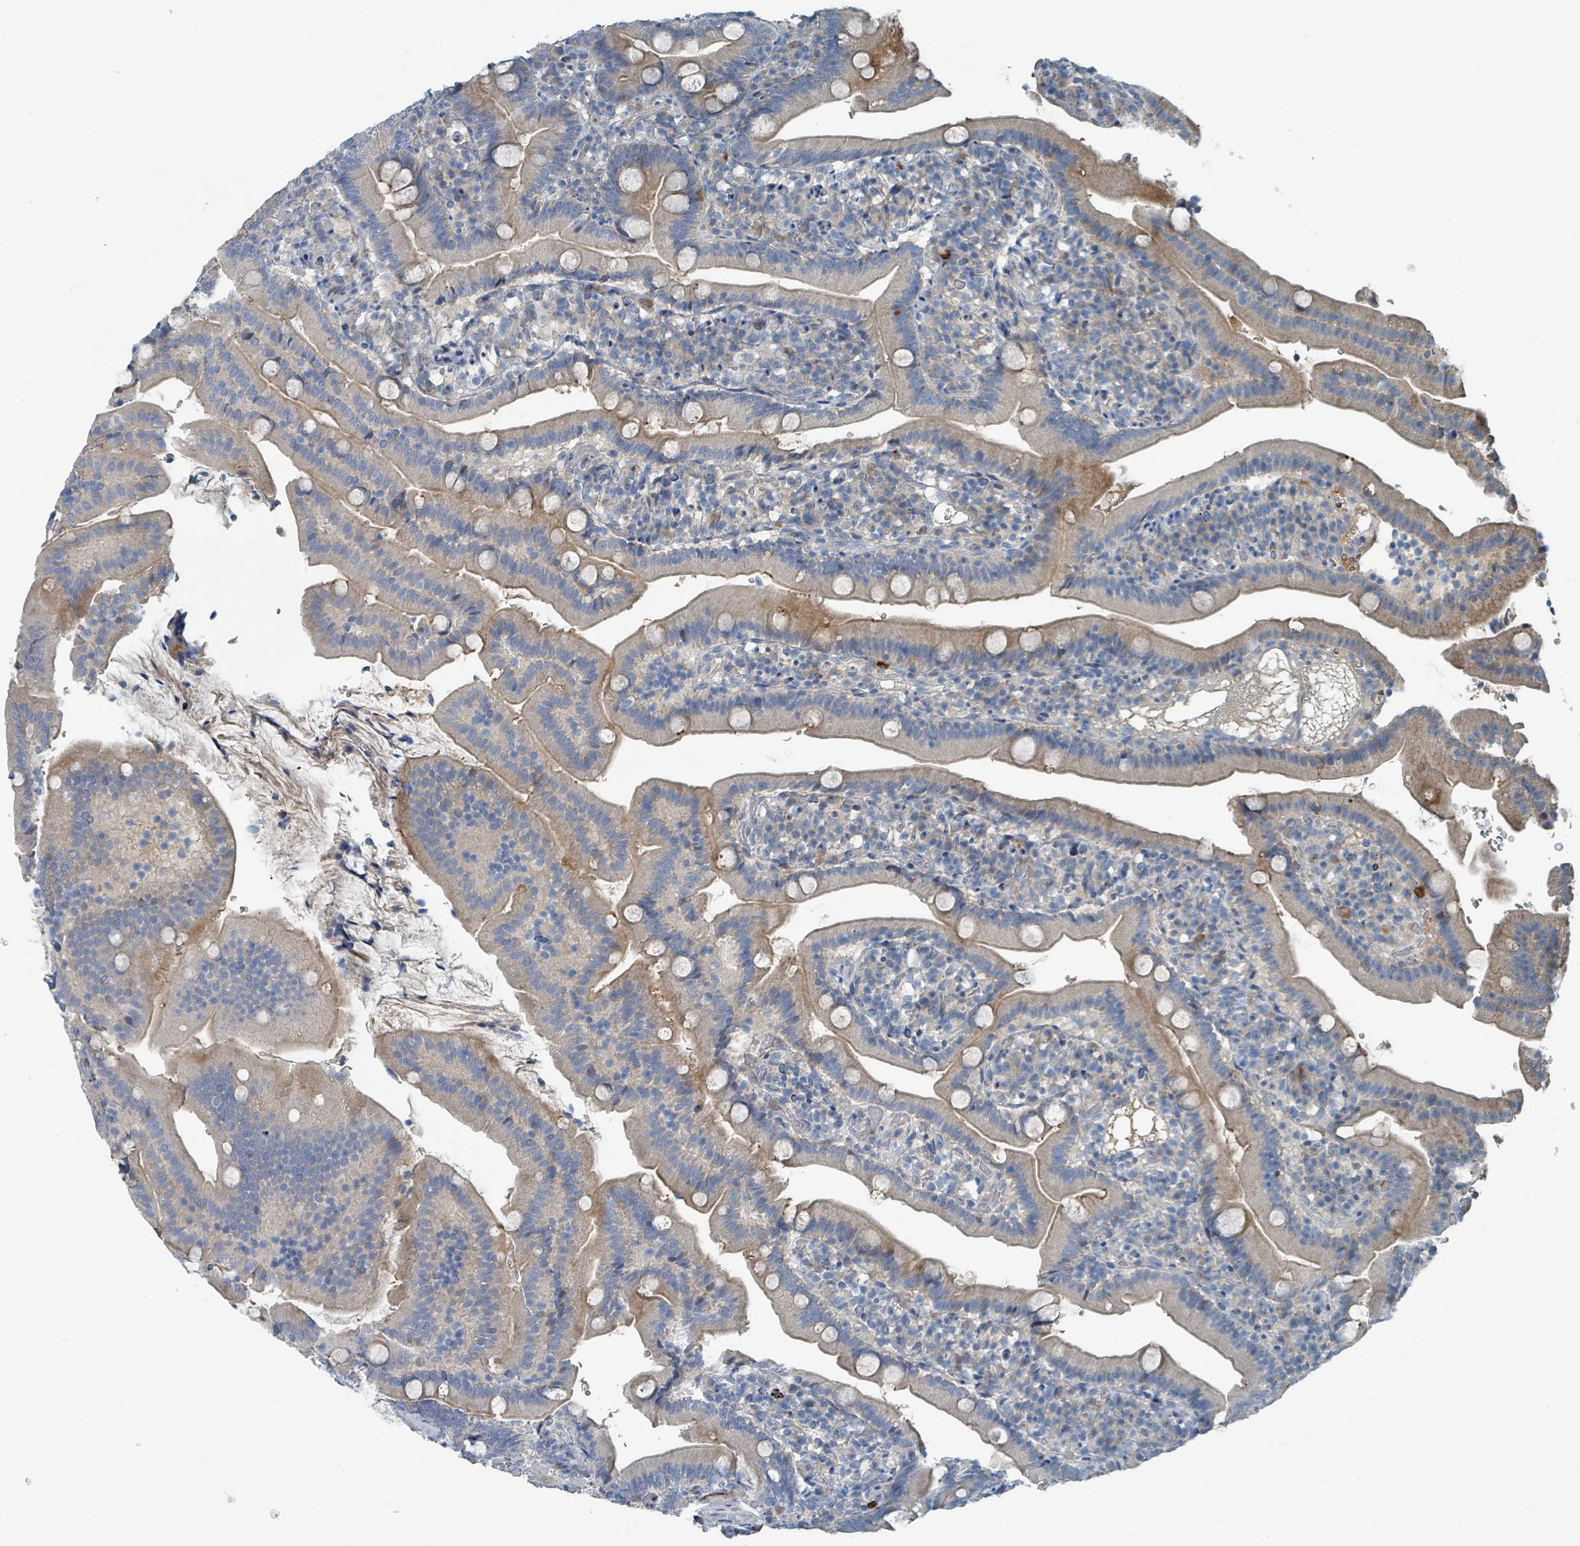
{"staining": {"intensity": "weak", "quantity": "<25%", "location": "cytoplasmic/membranous"}, "tissue": "duodenum", "cell_type": "Glandular cells", "image_type": "normal", "snomed": [{"axis": "morphology", "description": "Normal tissue, NOS"}, {"axis": "topography", "description": "Duodenum"}], "caption": "A high-resolution micrograph shows IHC staining of benign duodenum, which shows no significant staining in glandular cells.", "gene": "SLC44A5", "patient": {"sex": "female", "age": 67}}